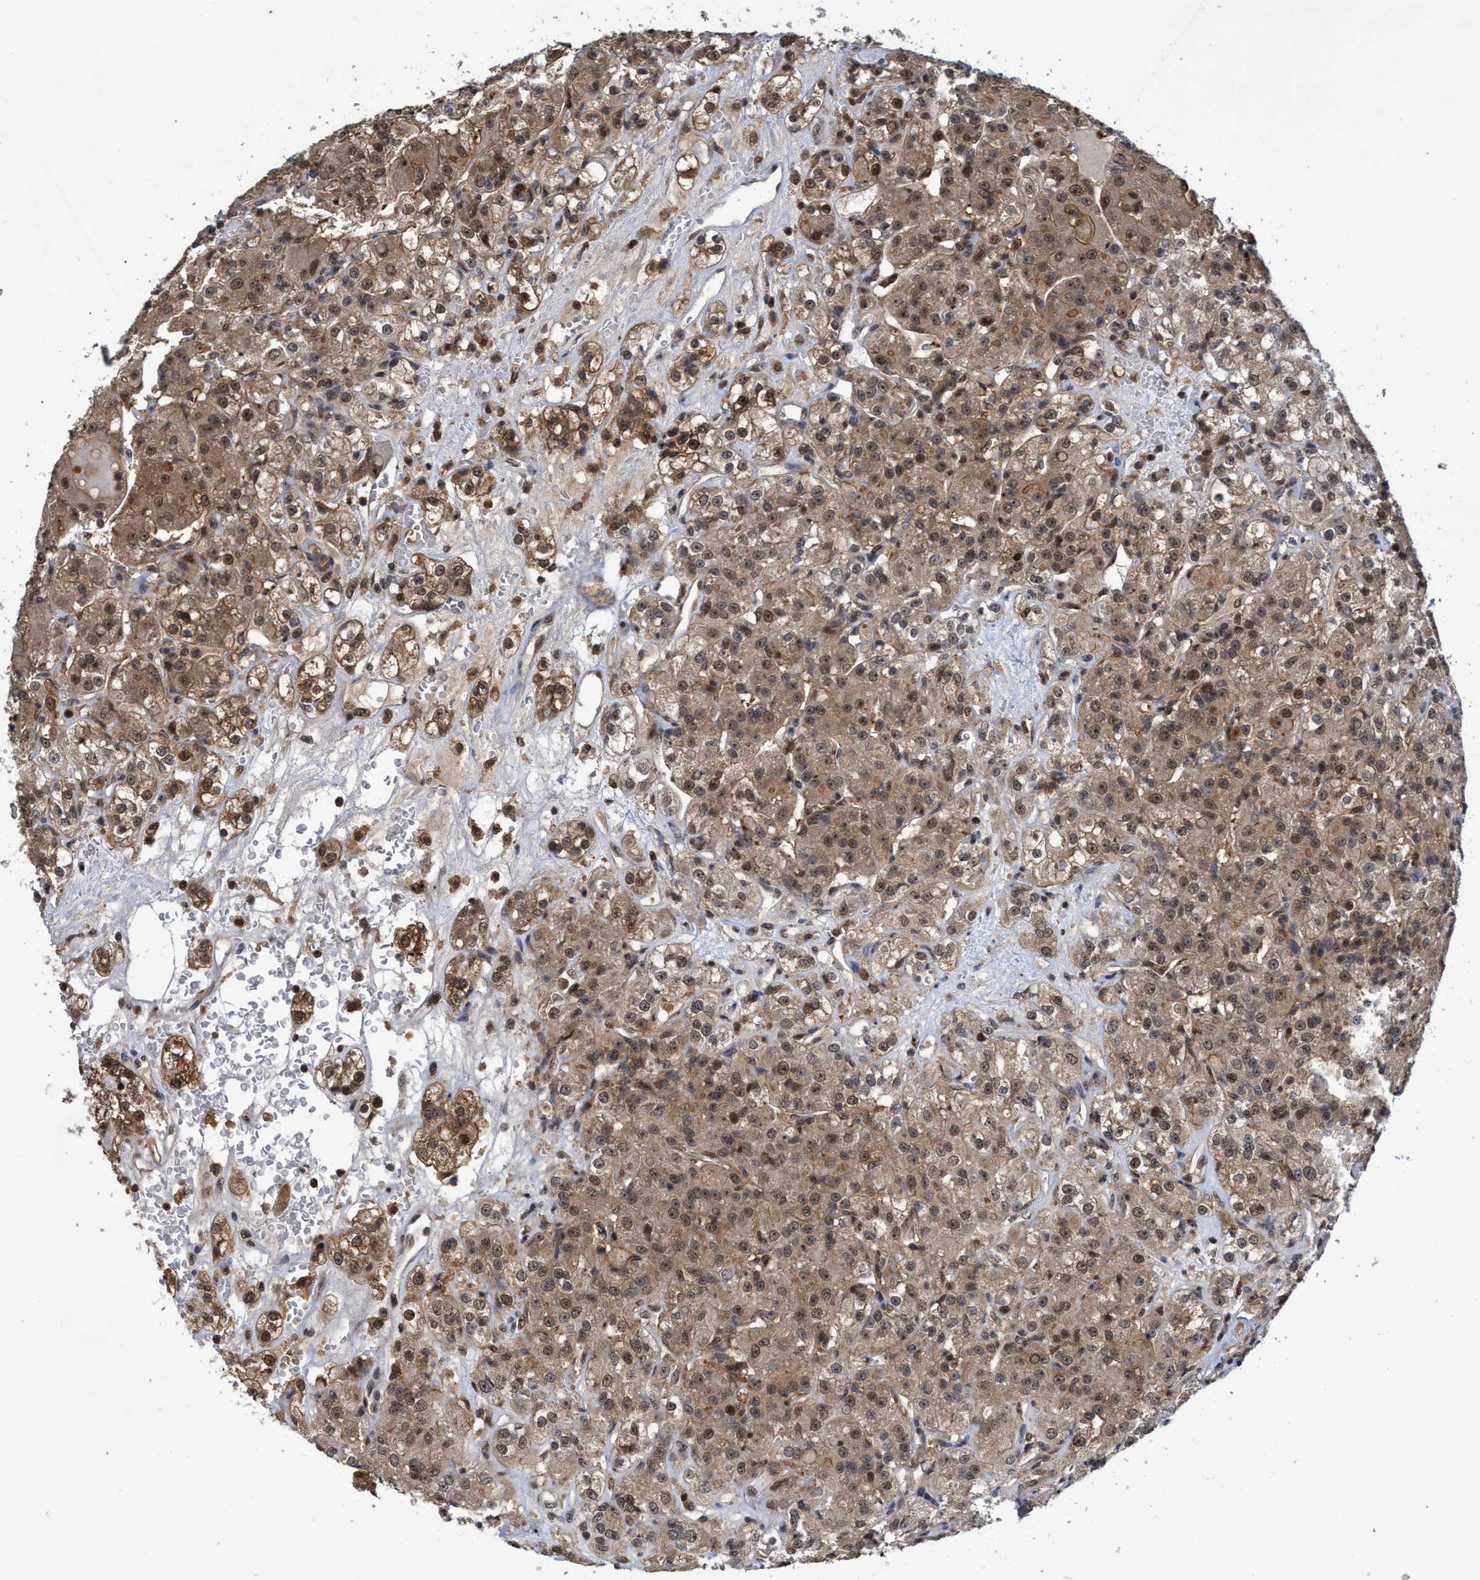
{"staining": {"intensity": "moderate", "quantity": ">75%", "location": "cytoplasmic/membranous,nuclear"}, "tissue": "renal cancer", "cell_type": "Tumor cells", "image_type": "cancer", "snomed": [{"axis": "morphology", "description": "Normal tissue, NOS"}, {"axis": "morphology", "description": "Adenocarcinoma, NOS"}, {"axis": "topography", "description": "Kidney"}], "caption": "Brown immunohistochemical staining in adenocarcinoma (renal) shows moderate cytoplasmic/membranous and nuclear staining in approximately >75% of tumor cells. The protein is stained brown, and the nuclei are stained in blue (DAB IHC with brightfield microscopy, high magnification).", "gene": "GTF2F1", "patient": {"sex": "male", "age": 61}}